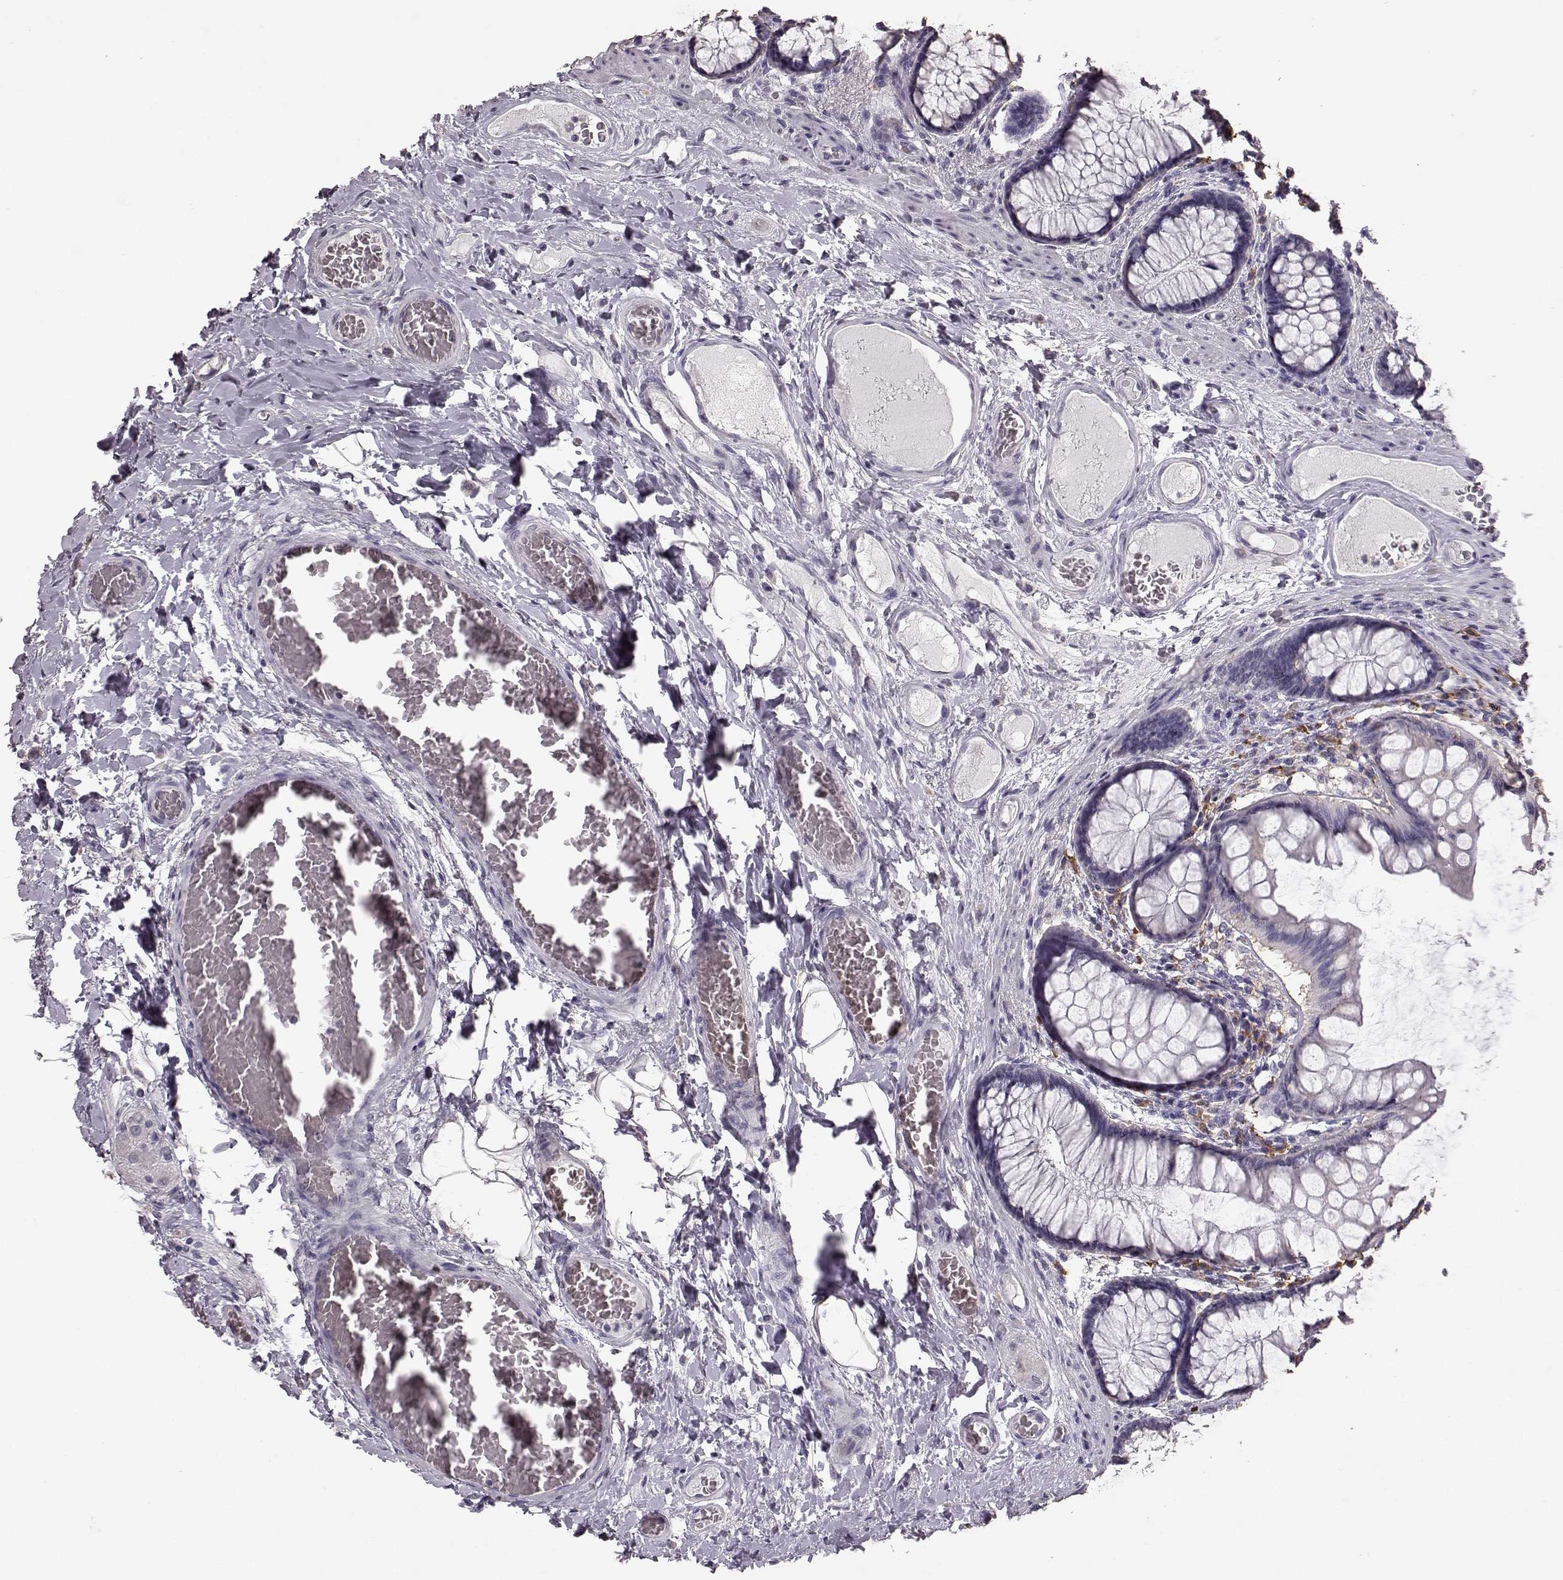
{"staining": {"intensity": "negative", "quantity": "none", "location": "none"}, "tissue": "colon", "cell_type": "Endothelial cells", "image_type": "normal", "snomed": [{"axis": "morphology", "description": "Normal tissue, NOS"}, {"axis": "topography", "description": "Colon"}], "caption": "DAB (3,3'-diaminobenzidine) immunohistochemical staining of benign human colon reveals no significant staining in endothelial cells. (DAB (3,3'-diaminobenzidine) IHC, high magnification).", "gene": "GABRG3", "patient": {"sex": "female", "age": 65}}